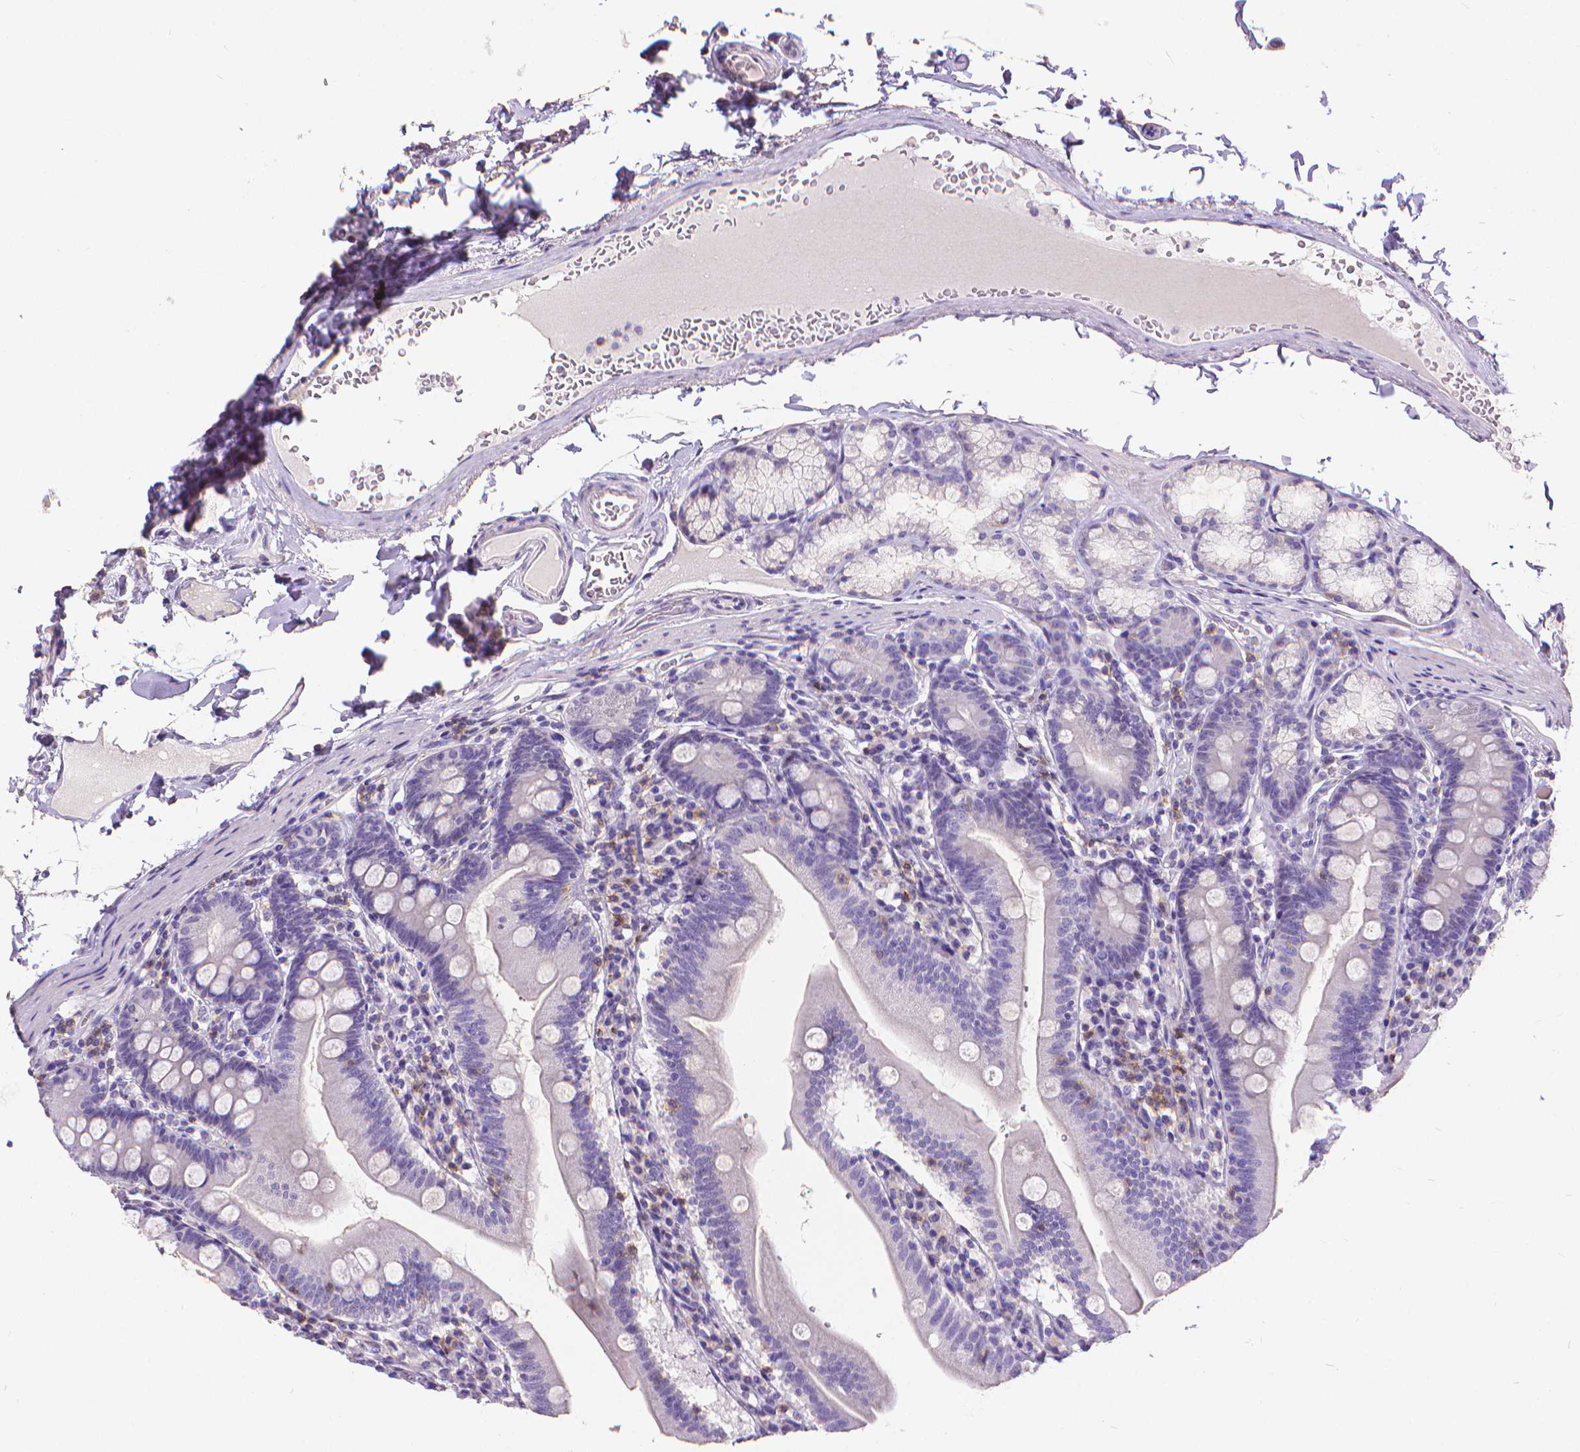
{"staining": {"intensity": "negative", "quantity": "none", "location": "none"}, "tissue": "duodenum", "cell_type": "Glandular cells", "image_type": "normal", "snomed": [{"axis": "morphology", "description": "Normal tissue, NOS"}, {"axis": "topography", "description": "Duodenum"}], "caption": "DAB (3,3'-diaminobenzidine) immunohistochemical staining of unremarkable human duodenum shows no significant staining in glandular cells. Brightfield microscopy of immunohistochemistry (IHC) stained with DAB (3,3'-diaminobenzidine) (brown) and hematoxylin (blue), captured at high magnification.", "gene": "CD4", "patient": {"sex": "female", "age": 67}}